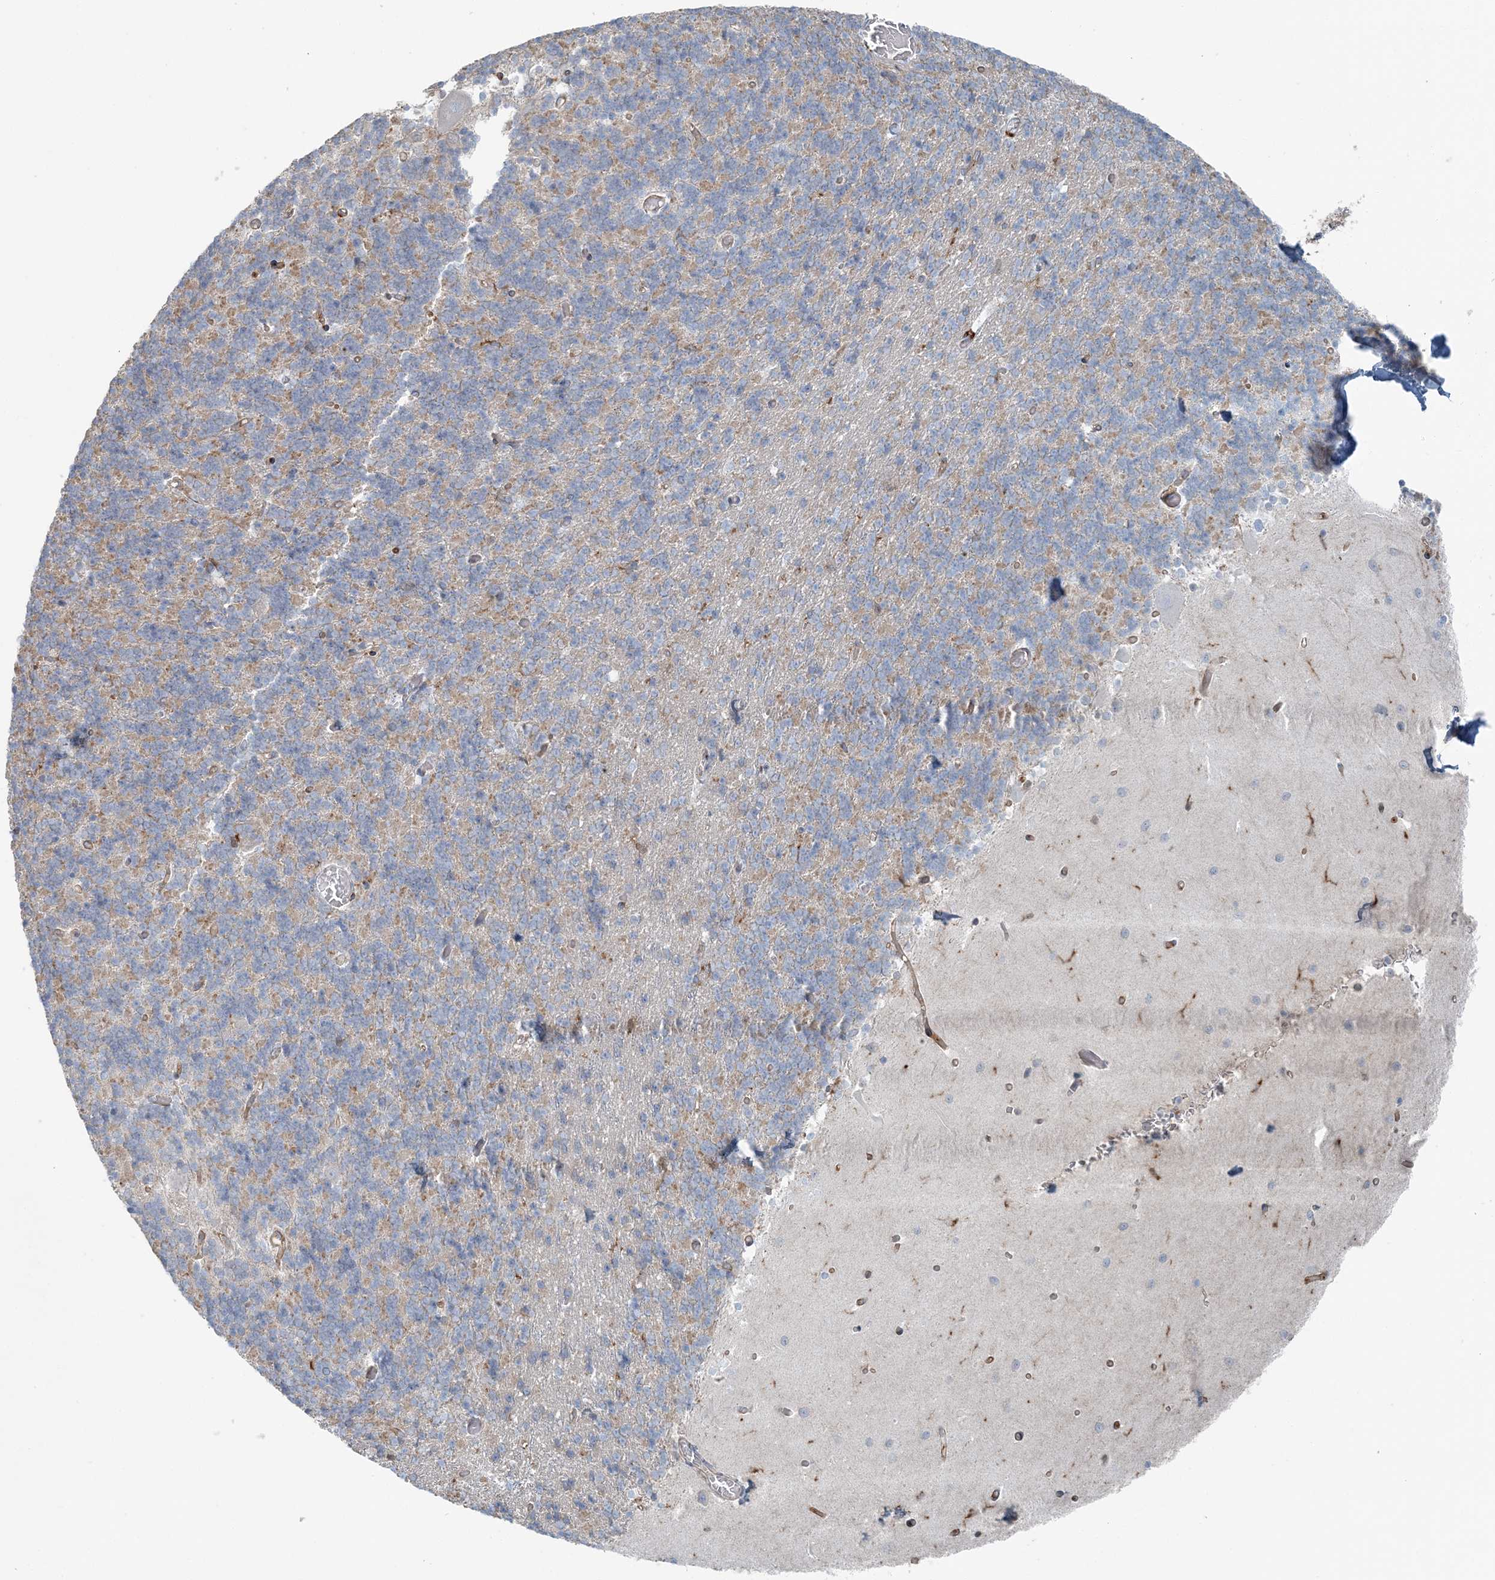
{"staining": {"intensity": "negative", "quantity": "none", "location": "none"}, "tissue": "cerebellum", "cell_type": "Cells in granular layer", "image_type": "normal", "snomed": [{"axis": "morphology", "description": "Normal tissue, NOS"}, {"axis": "topography", "description": "Cerebellum"}], "caption": "IHC photomicrograph of benign human cerebellum stained for a protein (brown), which shows no expression in cells in granular layer. (DAB (3,3'-diaminobenzidine) immunohistochemistry (IHC) with hematoxylin counter stain).", "gene": "SNX2", "patient": {"sex": "male", "age": 37}}